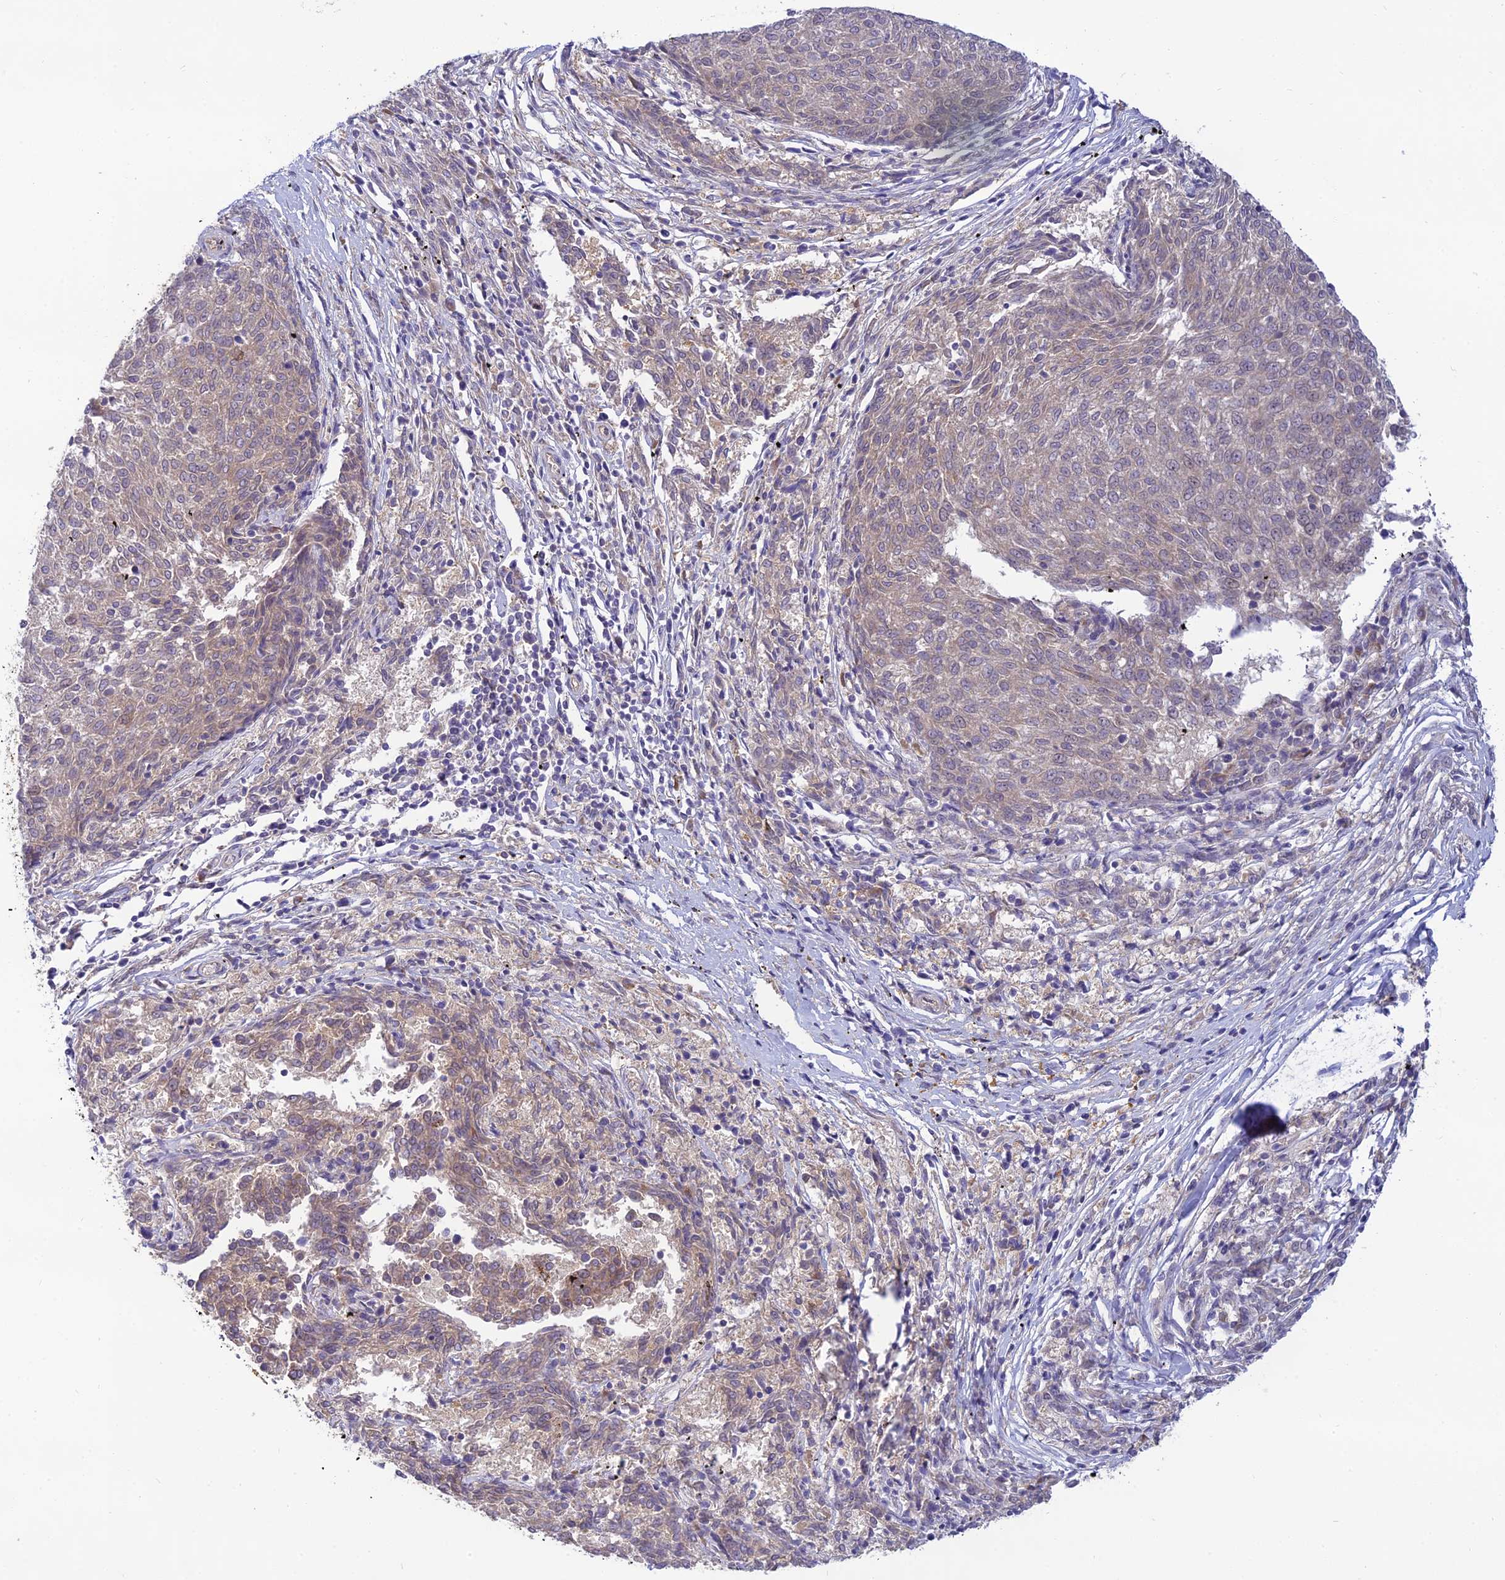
{"staining": {"intensity": "weak", "quantity": "<25%", "location": "cytoplasmic/membranous"}, "tissue": "melanoma", "cell_type": "Tumor cells", "image_type": "cancer", "snomed": [{"axis": "morphology", "description": "Malignant melanoma, NOS"}, {"axis": "topography", "description": "Skin"}], "caption": "DAB immunohistochemical staining of human malignant melanoma displays no significant positivity in tumor cells.", "gene": "SKIC8", "patient": {"sex": "female", "age": 72}}